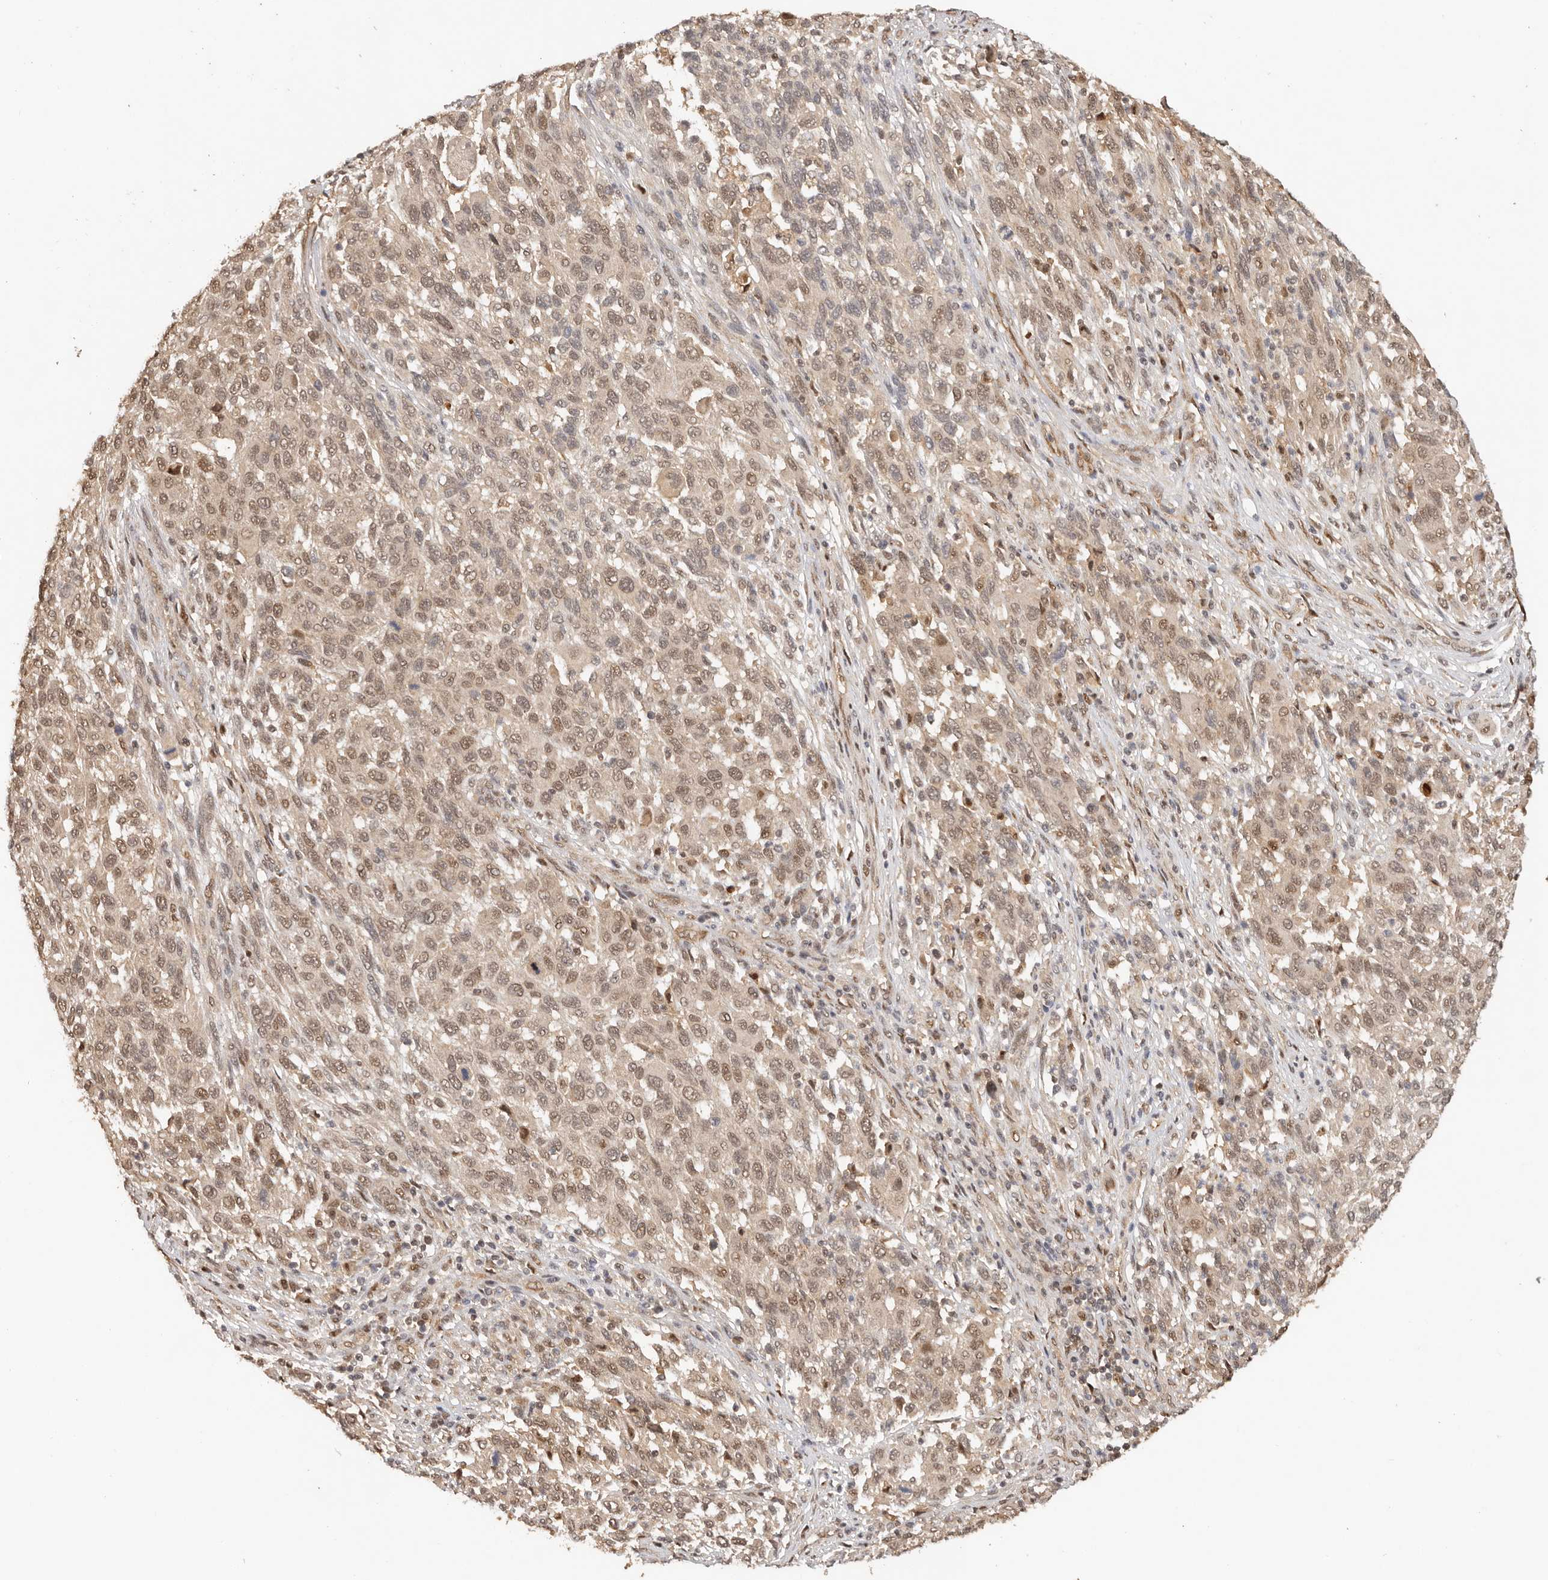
{"staining": {"intensity": "moderate", "quantity": ">75%", "location": "nuclear"}, "tissue": "melanoma", "cell_type": "Tumor cells", "image_type": "cancer", "snomed": [{"axis": "morphology", "description": "Malignant melanoma, Metastatic site"}, {"axis": "topography", "description": "Lymph node"}], "caption": "This histopathology image shows malignant melanoma (metastatic site) stained with immunohistochemistry to label a protein in brown. The nuclear of tumor cells show moderate positivity for the protein. Nuclei are counter-stained blue.", "gene": "PSMA5", "patient": {"sex": "male", "age": 61}}